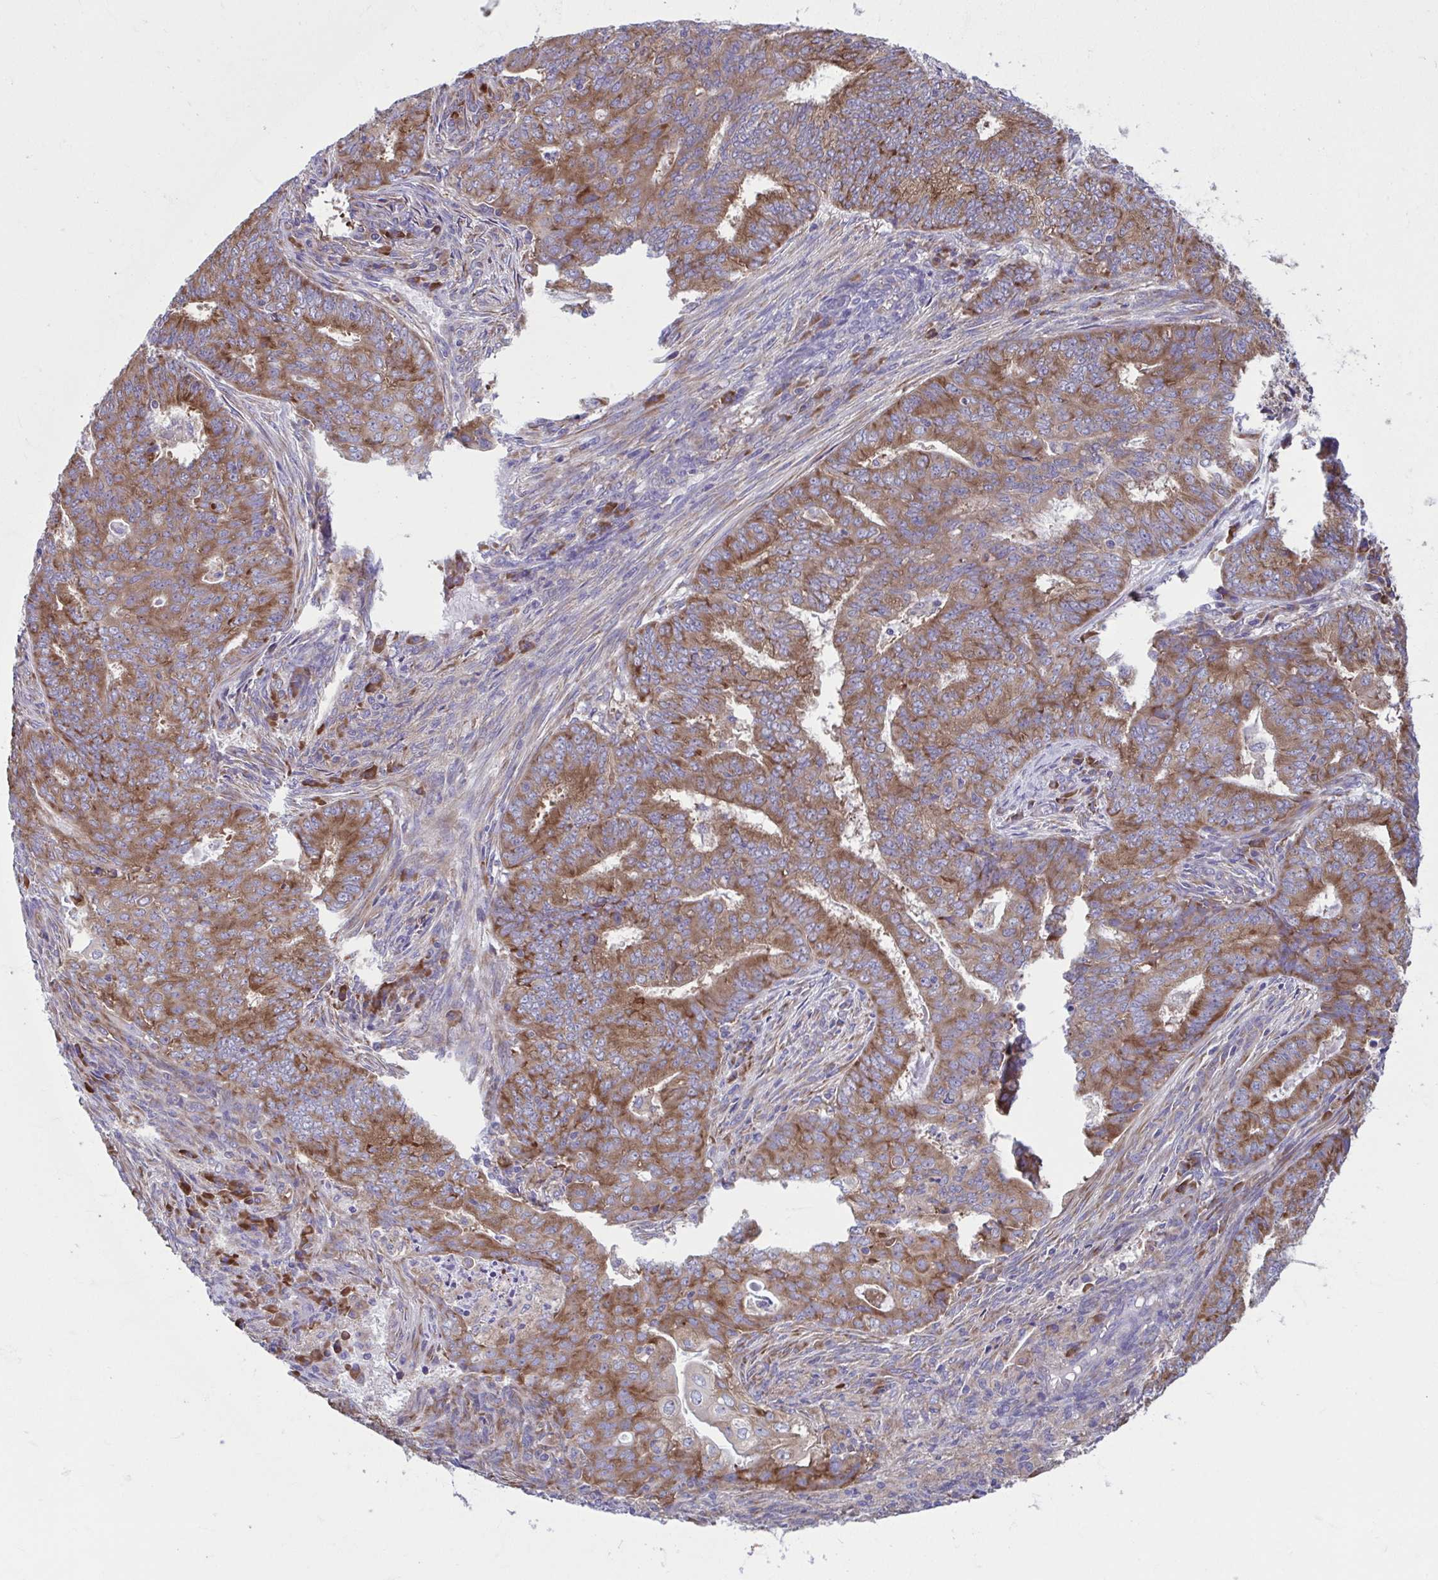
{"staining": {"intensity": "moderate", "quantity": ">75%", "location": "cytoplasmic/membranous"}, "tissue": "endometrial cancer", "cell_type": "Tumor cells", "image_type": "cancer", "snomed": [{"axis": "morphology", "description": "Adenocarcinoma, NOS"}, {"axis": "topography", "description": "Endometrium"}], "caption": "An IHC histopathology image of neoplastic tissue is shown. Protein staining in brown highlights moderate cytoplasmic/membranous positivity in endometrial cancer (adenocarcinoma) within tumor cells.", "gene": "RPS16", "patient": {"sex": "female", "age": 62}}